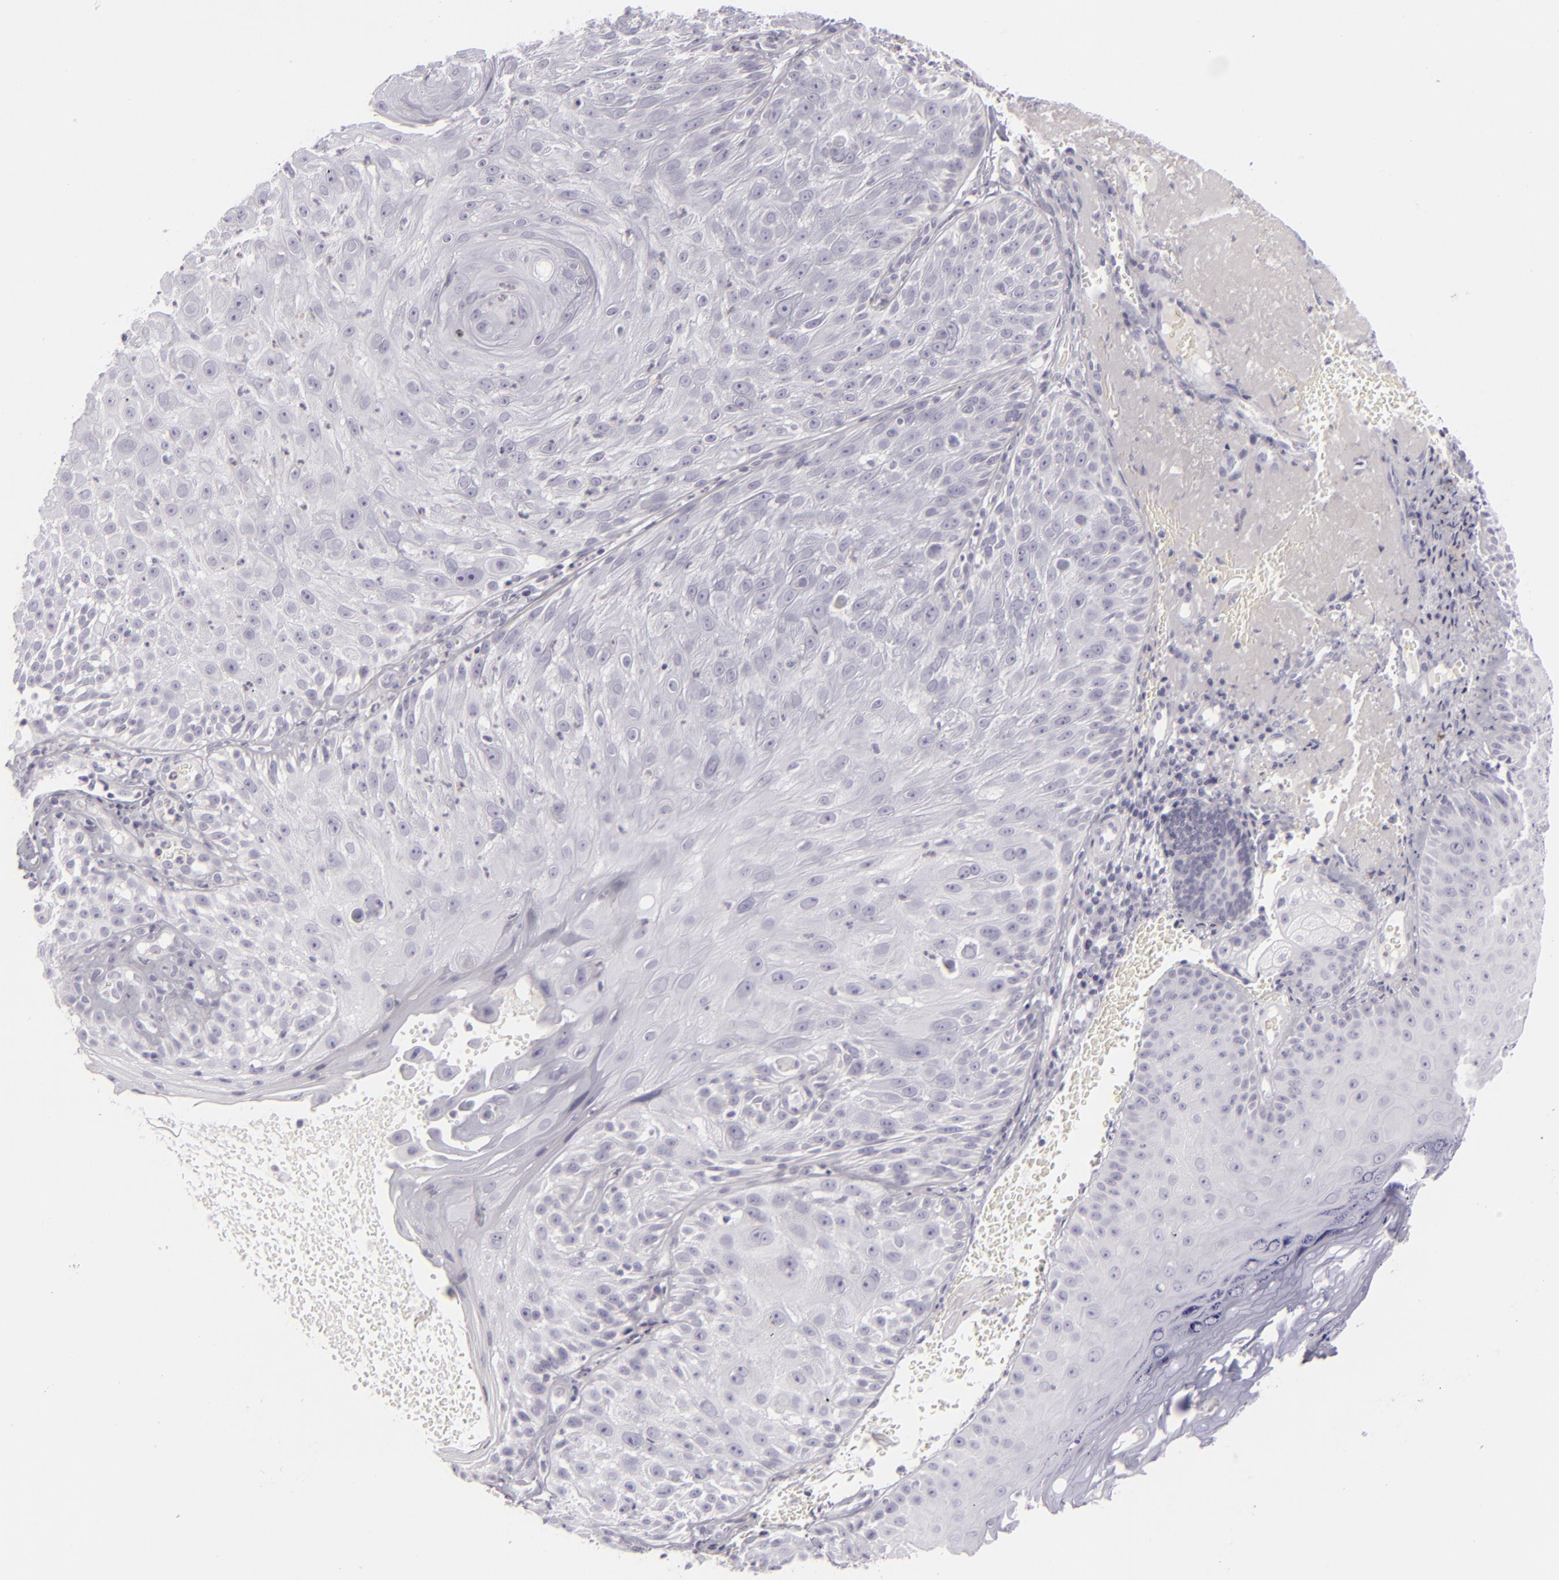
{"staining": {"intensity": "negative", "quantity": "none", "location": "none"}, "tissue": "skin cancer", "cell_type": "Tumor cells", "image_type": "cancer", "snomed": [{"axis": "morphology", "description": "Squamous cell carcinoma, NOS"}, {"axis": "topography", "description": "Skin"}], "caption": "Histopathology image shows no significant protein expression in tumor cells of skin squamous cell carcinoma.", "gene": "CDX2", "patient": {"sex": "female", "age": 89}}